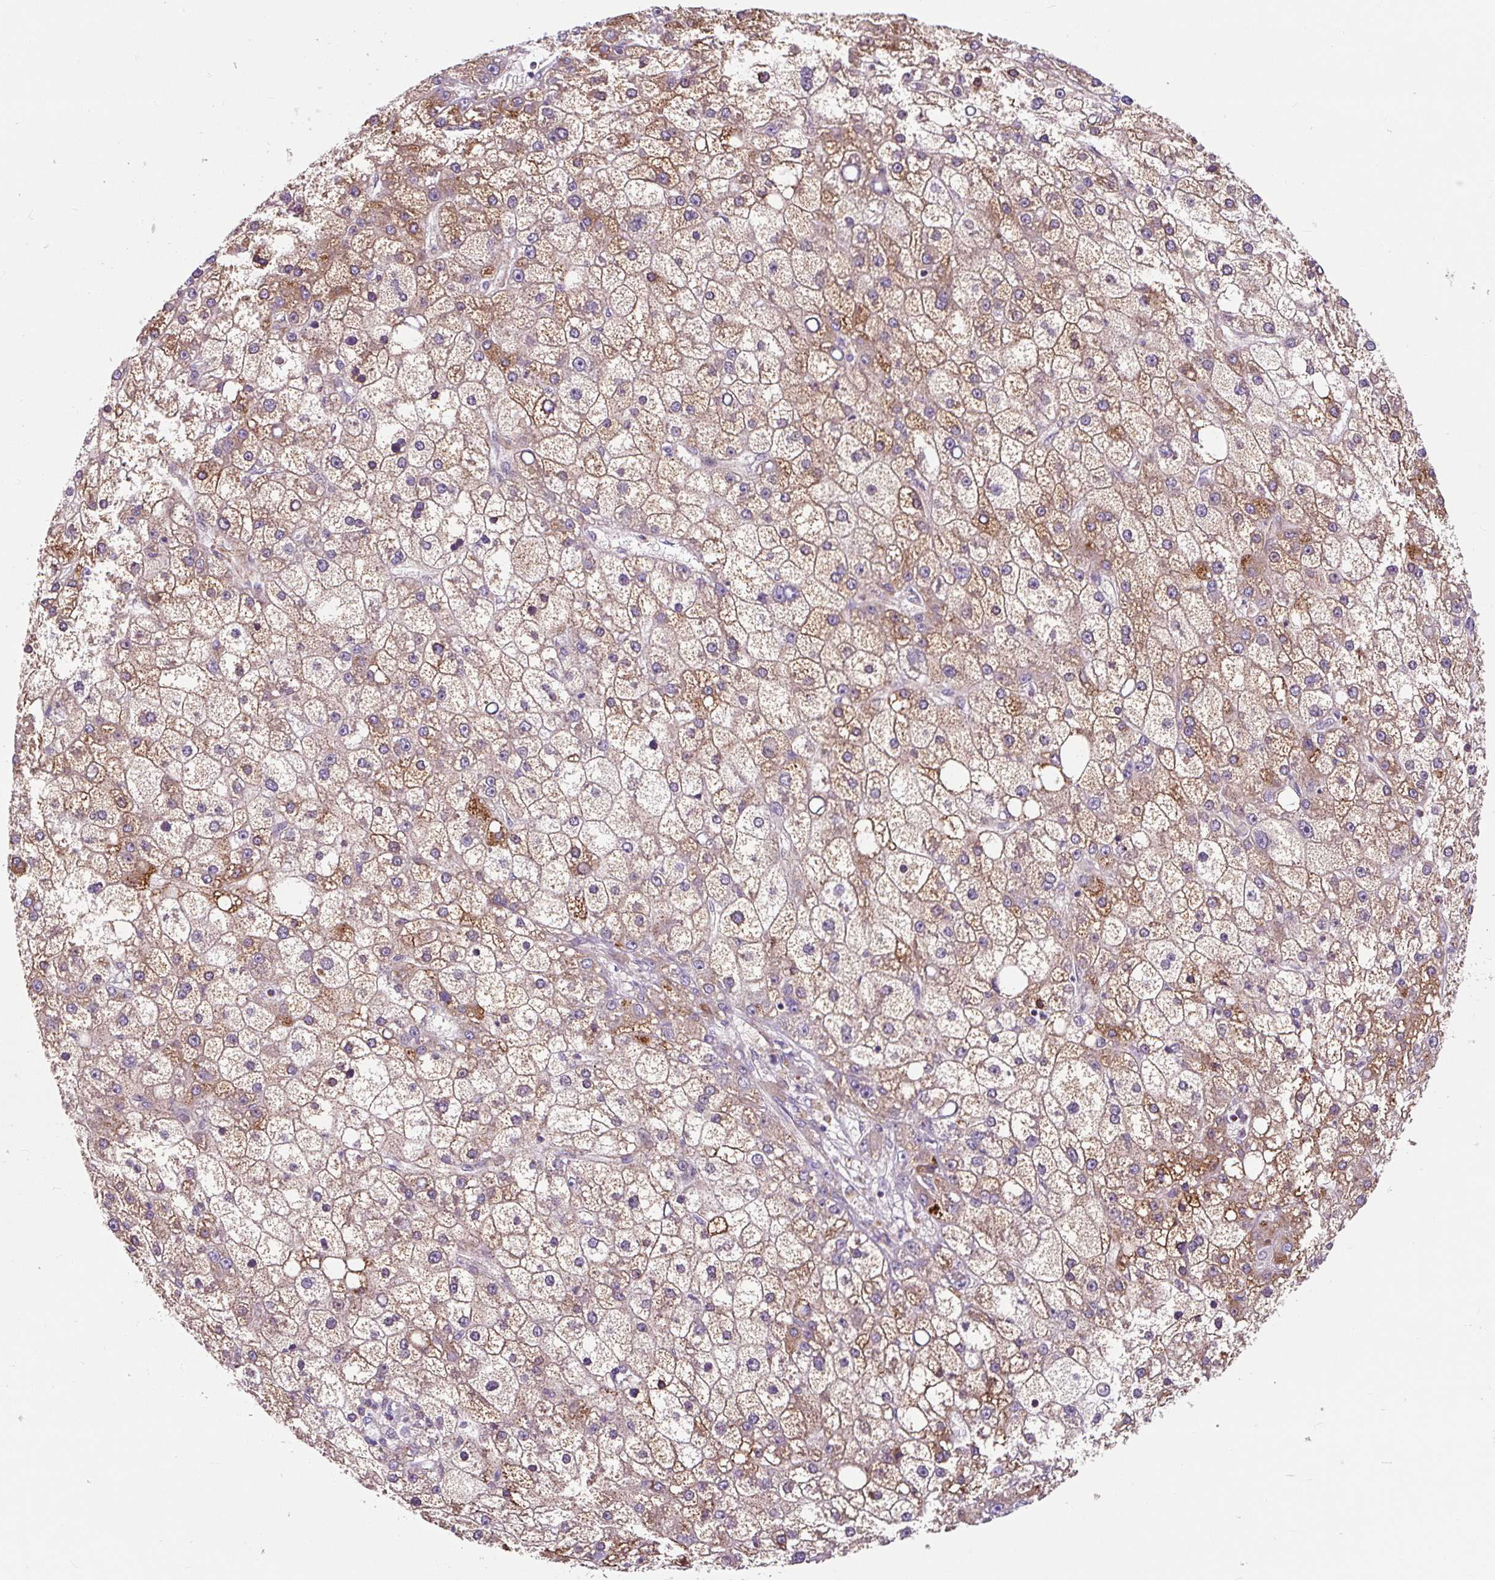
{"staining": {"intensity": "moderate", "quantity": ">75%", "location": "cytoplasmic/membranous"}, "tissue": "liver cancer", "cell_type": "Tumor cells", "image_type": "cancer", "snomed": [{"axis": "morphology", "description": "Carcinoma, Hepatocellular, NOS"}, {"axis": "topography", "description": "Liver"}], "caption": "Immunohistochemical staining of liver cancer (hepatocellular carcinoma) shows medium levels of moderate cytoplasmic/membranous protein staining in approximately >75% of tumor cells.", "gene": "PCDHGB3", "patient": {"sex": "male", "age": 67}}